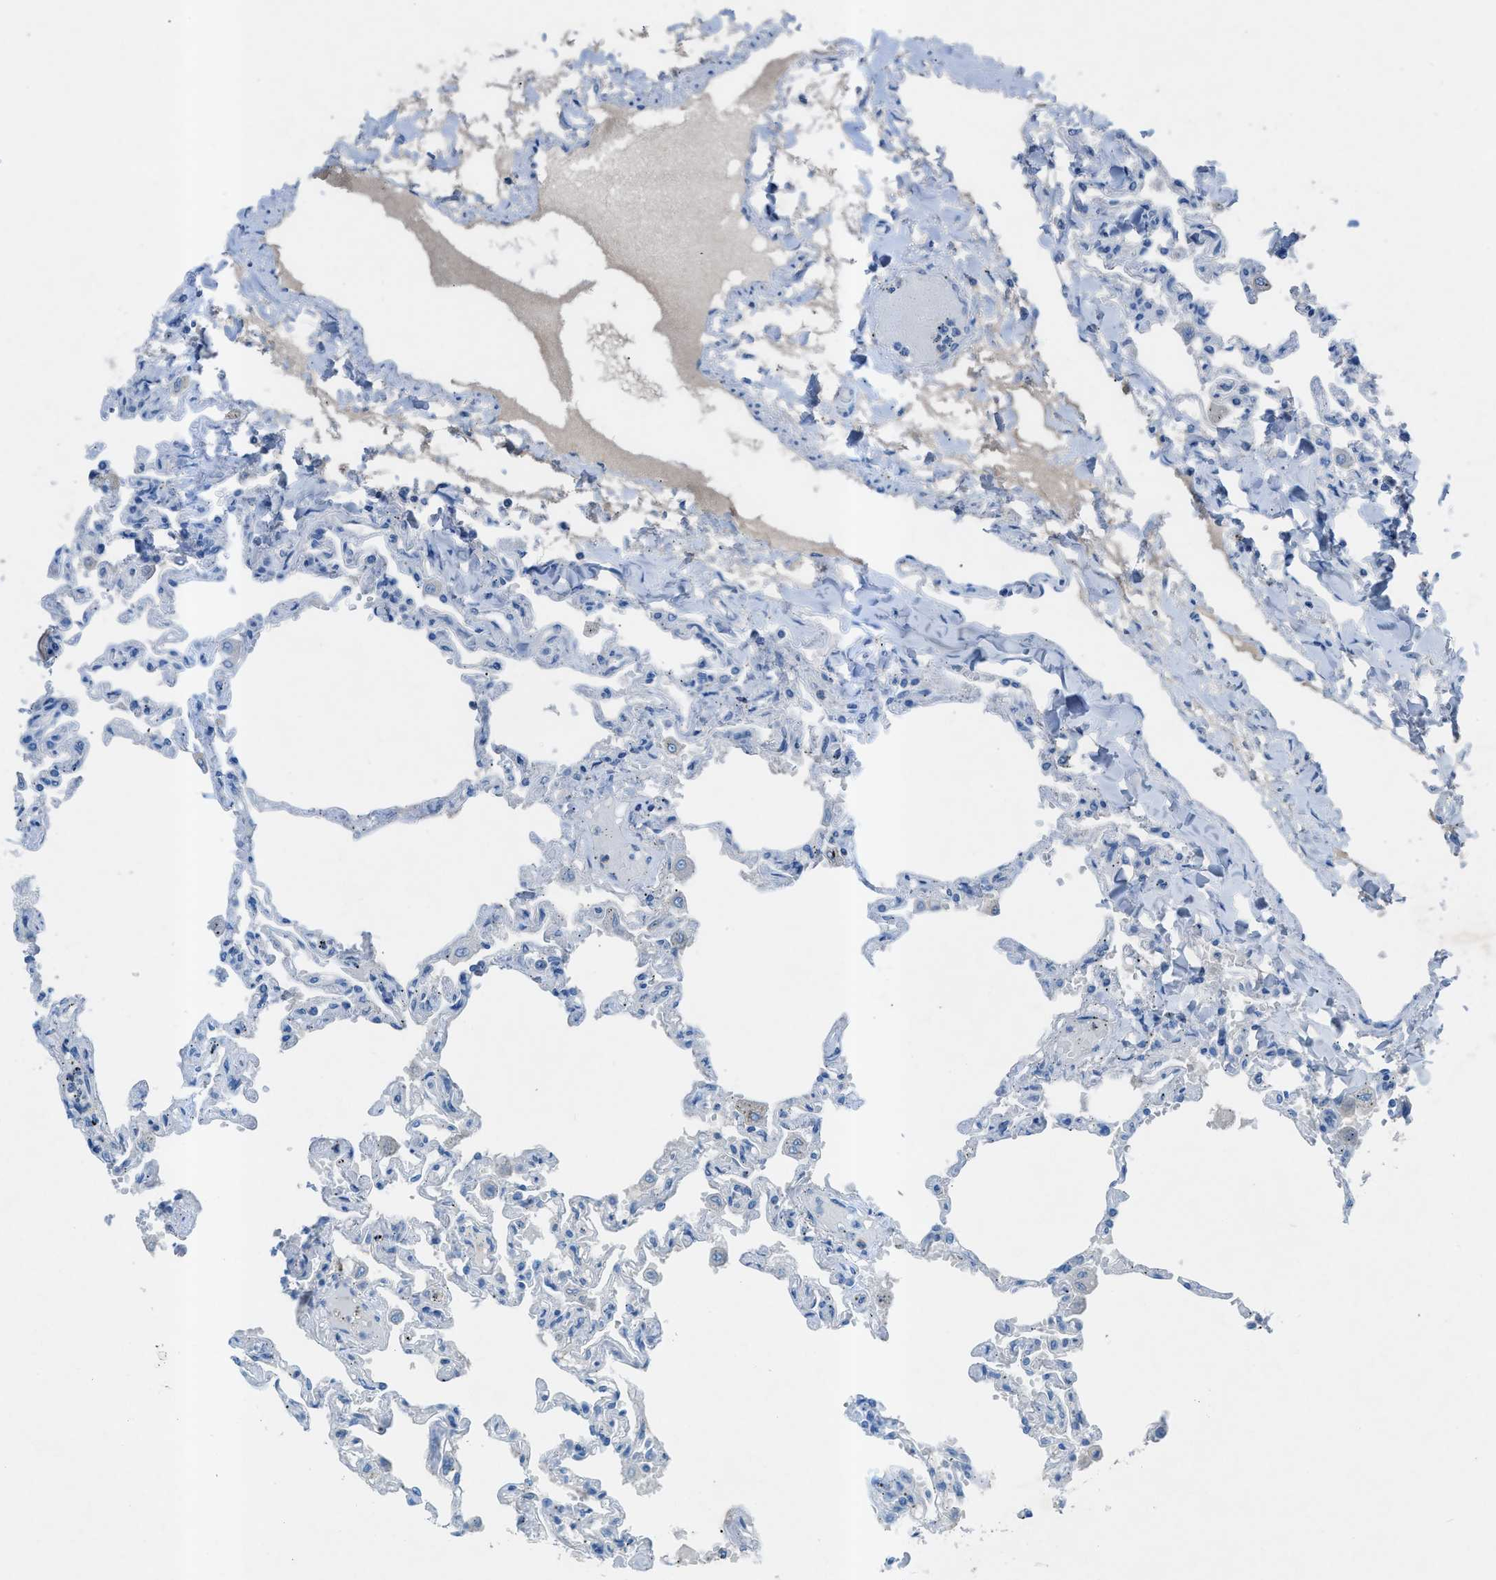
{"staining": {"intensity": "negative", "quantity": "none", "location": "none"}, "tissue": "lung", "cell_type": "Alveolar cells", "image_type": "normal", "snomed": [{"axis": "morphology", "description": "Normal tissue, NOS"}, {"axis": "topography", "description": "Lung"}], "caption": "DAB immunohistochemical staining of normal lung shows no significant staining in alveolar cells. (DAB (3,3'-diaminobenzidine) immunohistochemistry, high magnification).", "gene": "C5AR2", "patient": {"sex": "male", "age": 21}}